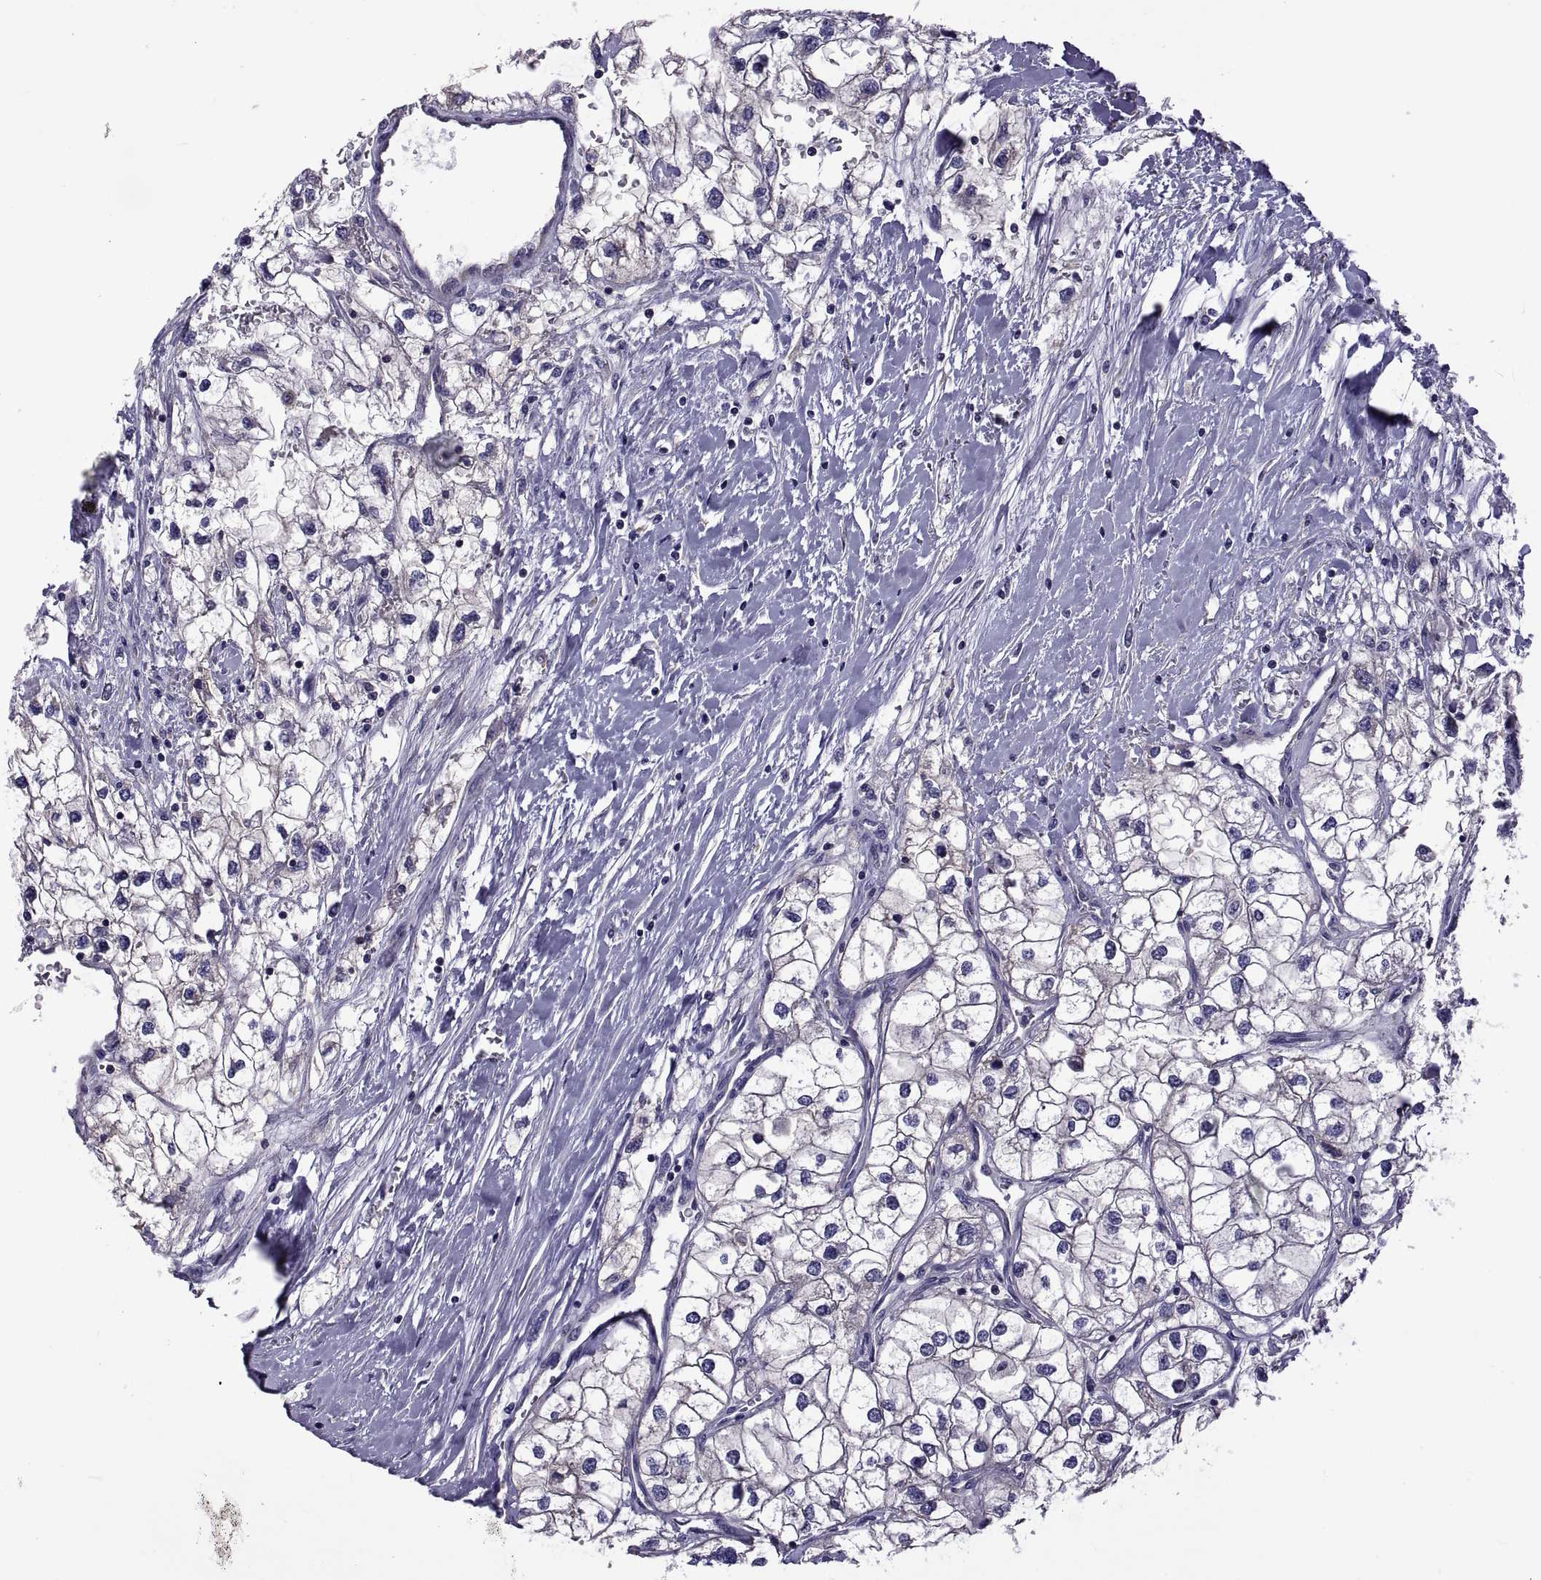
{"staining": {"intensity": "negative", "quantity": "none", "location": "none"}, "tissue": "renal cancer", "cell_type": "Tumor cells", "image_type": "cancer", "snomed": [{"axis": "morphology", "description": "Adenocarcinoma, NOS"}, {"axis": "topography", "description": "Kidney"}], "caption": "There is no significant expression in tumor cells of renal cancer.", "gene": "TMC3", "patient": {"sex": "male", "age": 59}}